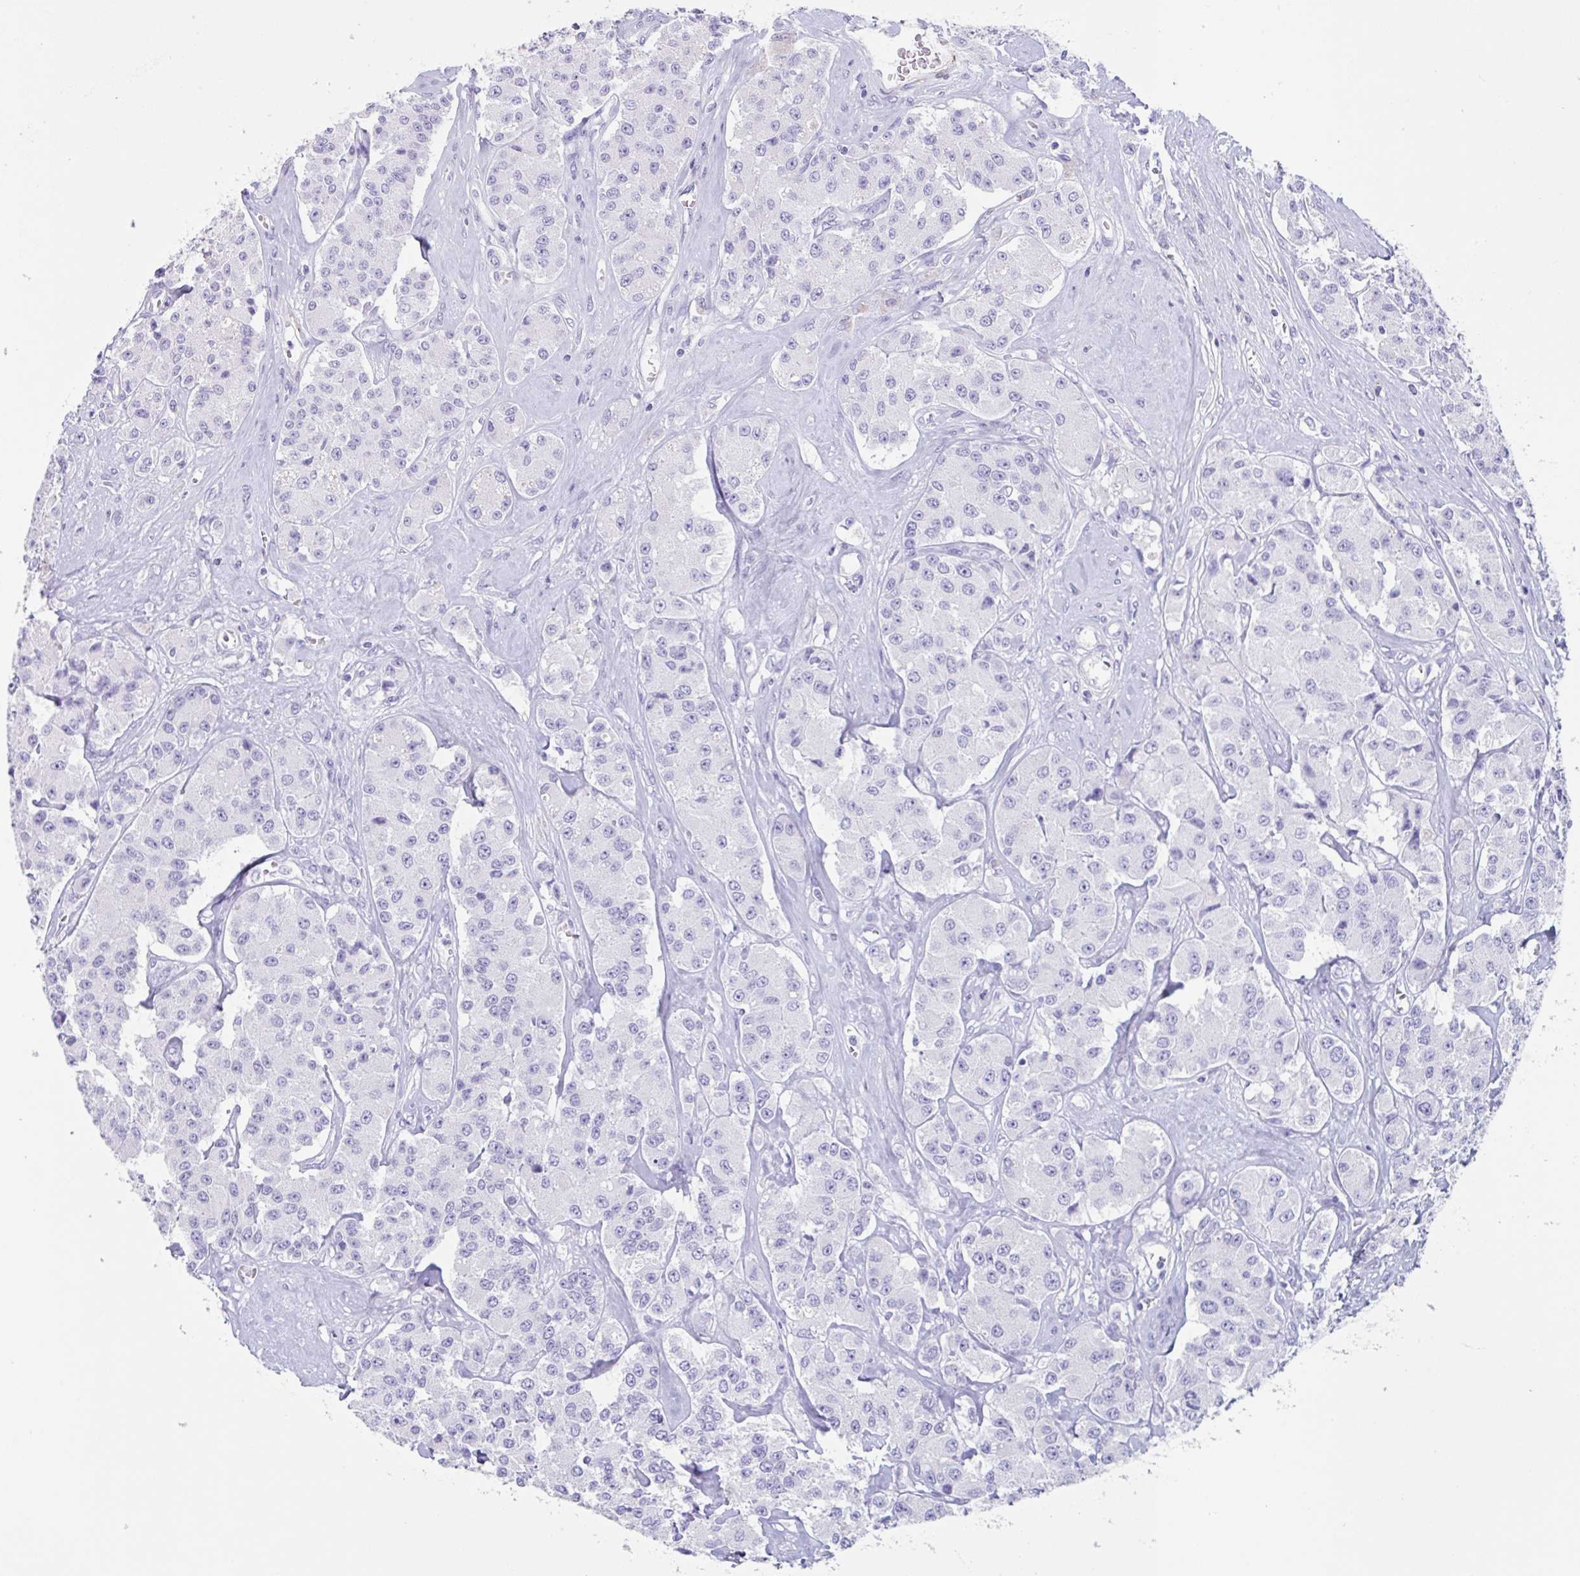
{"staining": {"intensity": "negative", "quantity": "none", "location": "none"}, "tissue": "carcinoid", "cell_type": "Tumor cells", "image_type": "cancer", "snomed": [{"axis": "morphology", "description": "Carcinoid, malignant, NOS"}, {"axis": "topography", "description": "Pancreas"}], "caption": "Protein analysis of malignant carcinoid exhibits no significant staining in tumor cells.", "gene": "TAS2R41", "patient": {"sex": "male", "age": 41}}